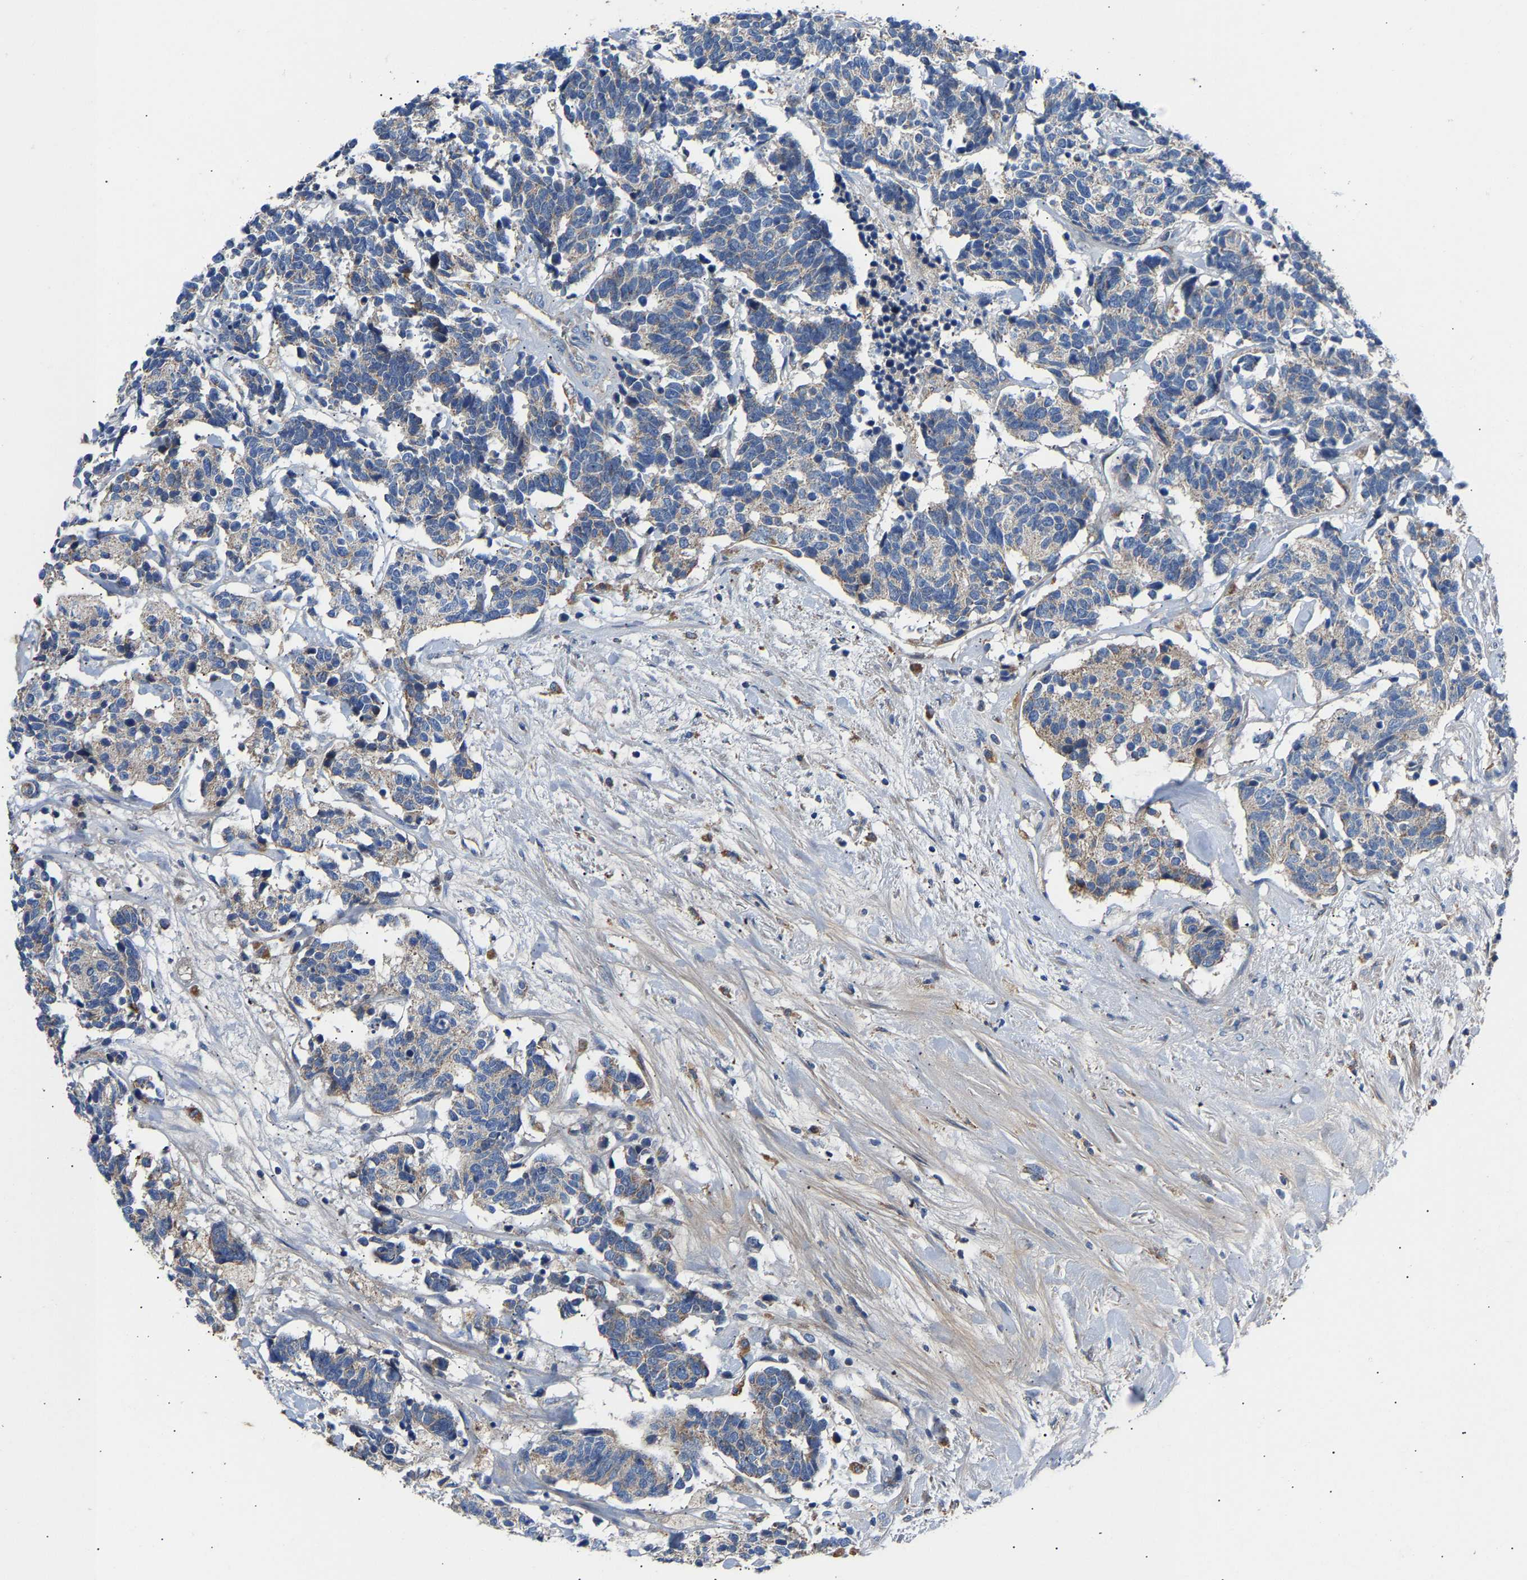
{"staining": {"intensity": "negative", "quantity": "none", "location": "none"}, "tissue": "carcinoid", "cell_type": "Tumor cells", "image_type": "cancer", "snomed": [{"axis": "morphology", "description": "Carcinoma, NOS"}, {"axis": "morphology", "description": "Carcinoid, malignant, NOS"}, {"axis": "topography", "description": "Urinary bladder"}], "caption": "Carcinoid was stained to show a protein in brown. There is no significant positivity in tumor cells.", "gene": "CCDC171", "patient": {"sex": "male", "age": 57}}